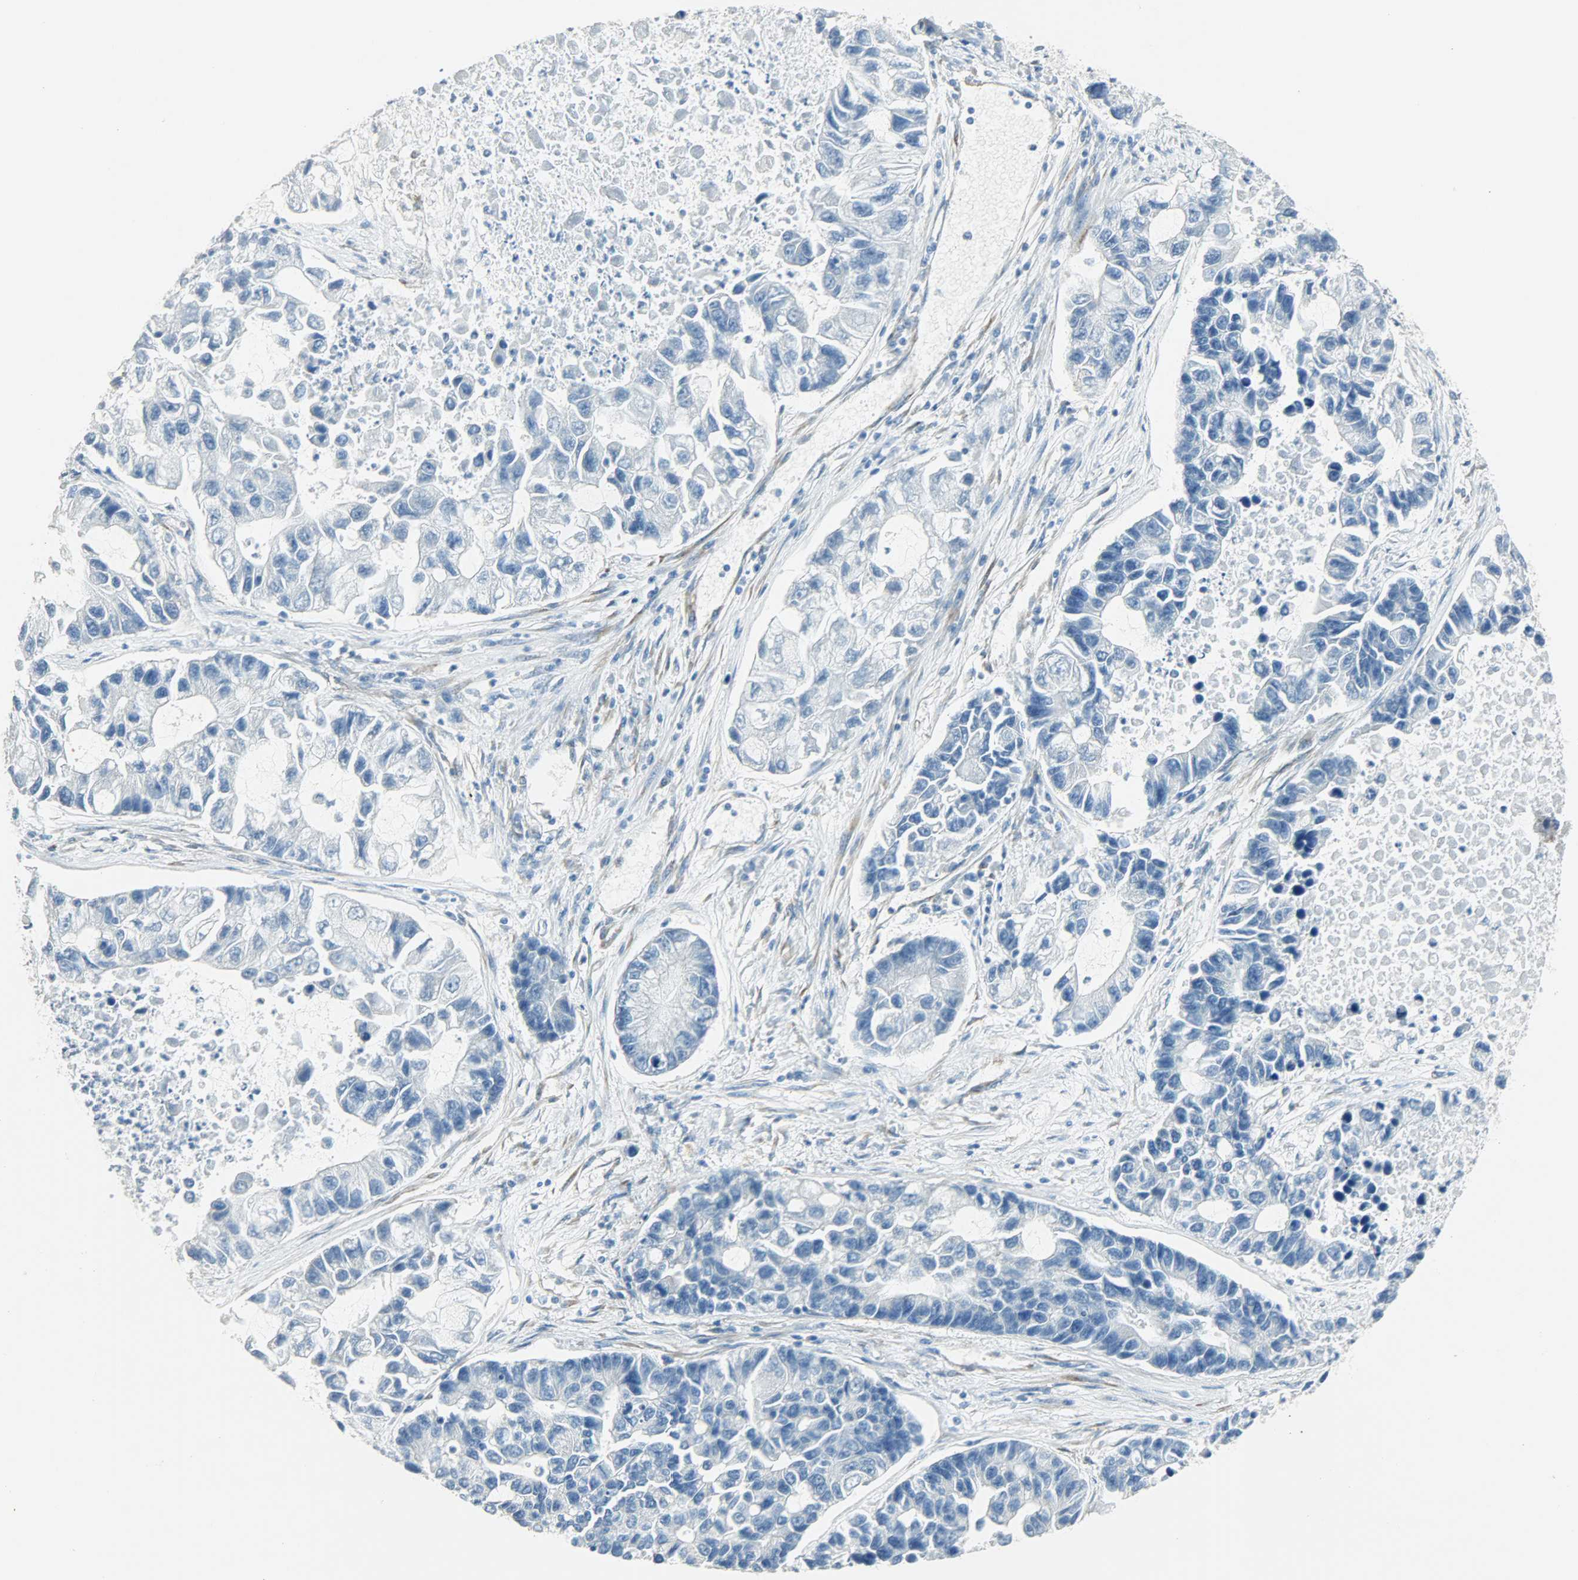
{"staining": {"intensity": "negative", "quantity": "none", "location": "none"}, "tissue": "lung cancer", "cell_type": "Tumor cells", "image_type": "cancer", "snomed": [{"axis": "morphology", "description": "Adenocarcinoma, NOS"}, {"axis": "topography", "description": "Lung"}], "caption": "IHC photomicrograph of neoplastic tissue: human lung cancer stained with DAB (3,3'-diaminobenzidine) shows no significant protein positivity in tumor cells.", "gene": "PKD2", "patient": {"sex": "female", "age": 51}}